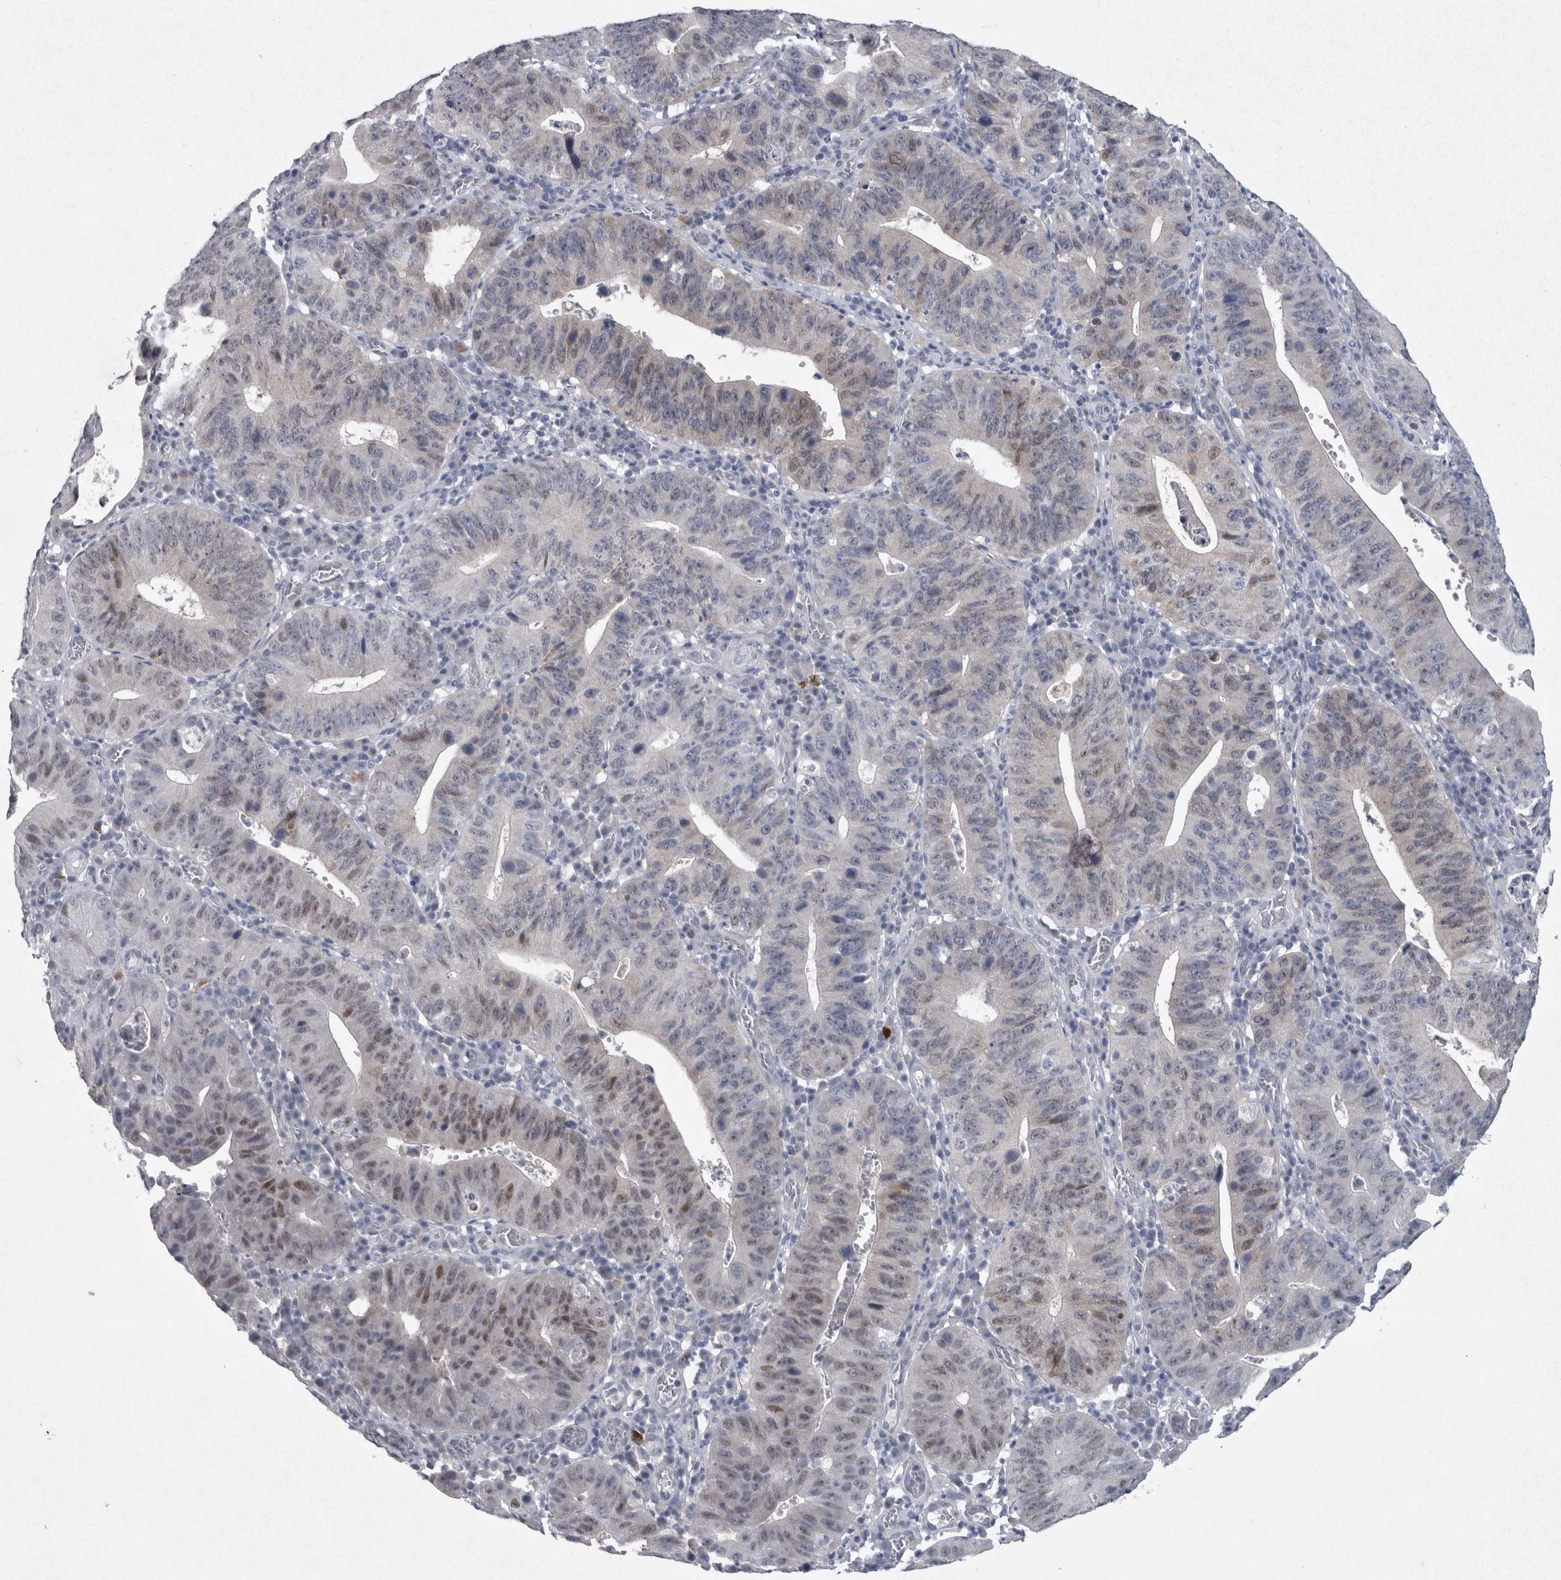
{"staining": {"intensity": "weak", "quantity": "<25%", "location": "nuclear"}, "tissue": "stomach cancer", "cell_type": "Tumor cells", "image_type": "cancer", "snomed": [{"axis": "morphology", "description": "Adenocarcinoma, NOS"}, {"axis": "topography", "description": "Stomach"}], "caption": "Tumor cells are negative for protein expression in human stomach cancer (adenocarcinoma). Brightfield microscopy of immunohistochemistry stained with DAB (brown) and hematoxylin (blue), captured at high magnification.", "gene": "PDX1", "patient": {"sex": "male", "age": 59}}